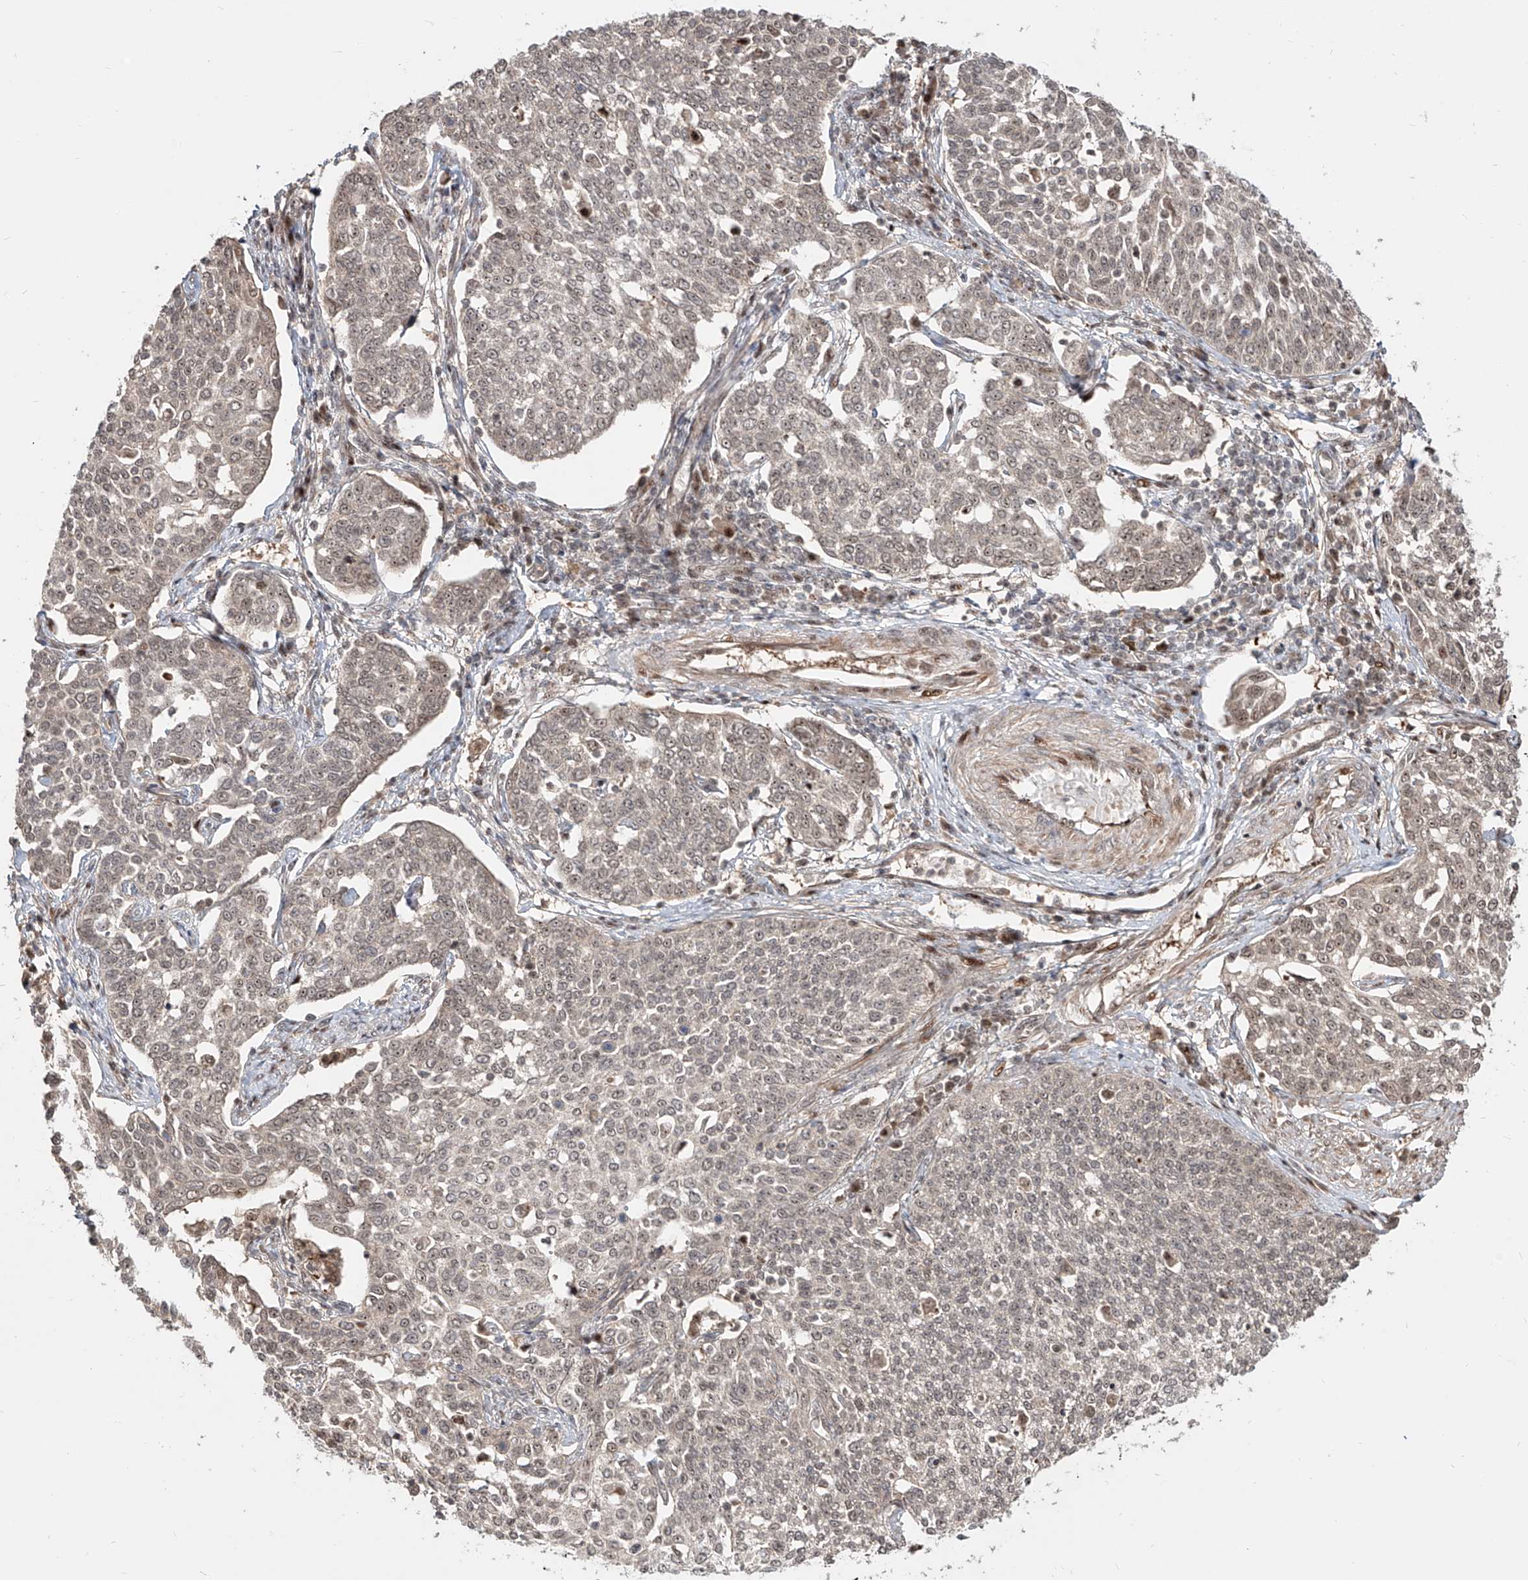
{"staining": {"intensity": "weak", "quantity": "<25%", "location": "nuclear"}, "tissue": "cervical cancer", "cell_type": "Tumor cells", "image_type": "cancer", "snomed": [{"axis": "morphology", "description": "Squamous cell carcinoma, NOS"}, {"axis": "topography", "description": "Cervix"}], "caption": "There is no significant expression in tumor cells of squamous cell carcinoma (cervical).", "gene": "ZNF710", "patient": {"sex": "female", "age": 34}}